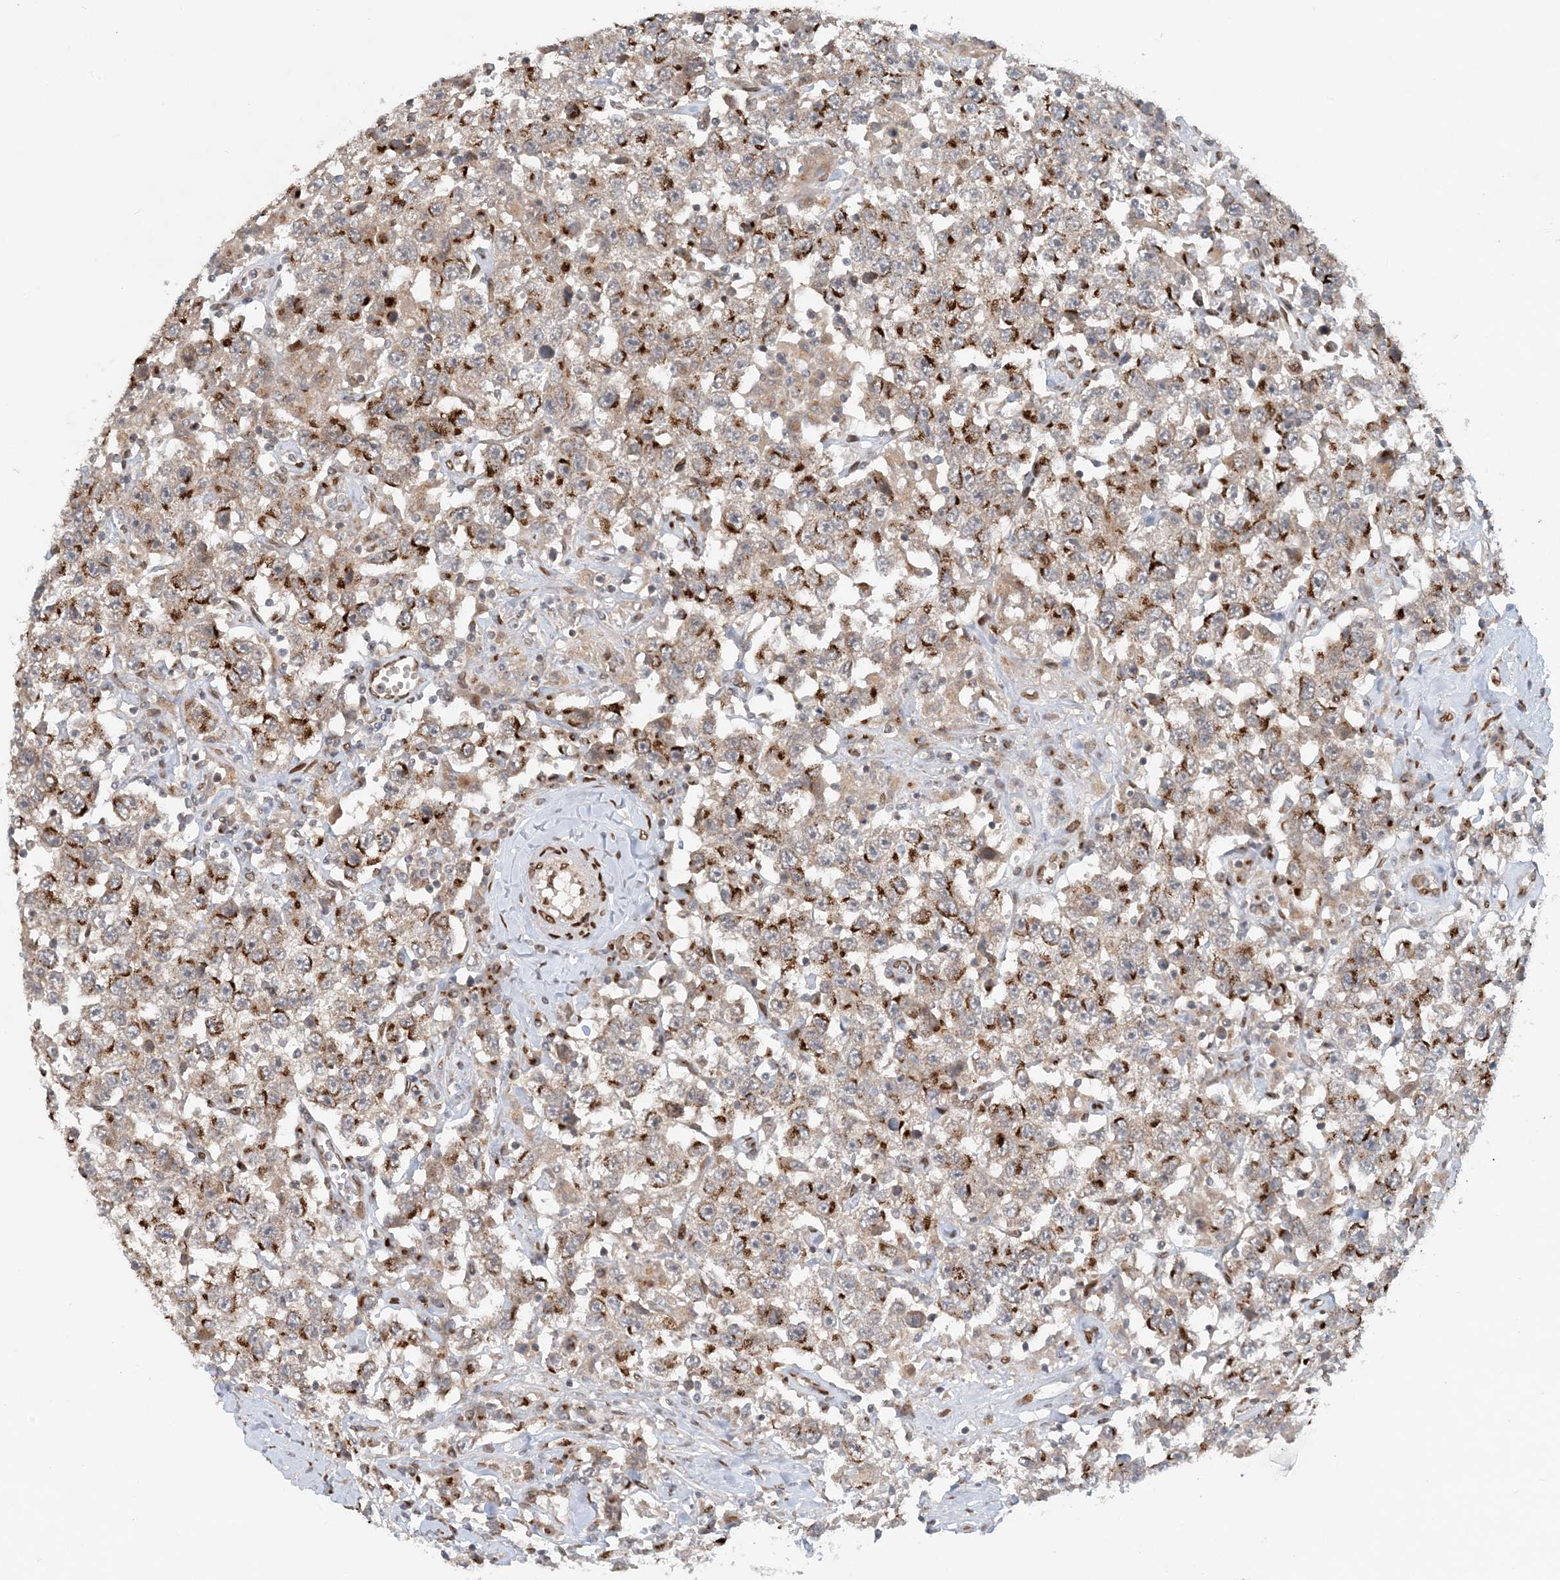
{"staining": {"intensity": "strong", "quantity": "25%-75%", "location": "cytoplasmic/membranous"}, "tissue": "testis cancer", "cell_type": "Tumor cells", "image_type": "cancer", "snomed": [{"axis": "morphology", "description": "Seminoma, NOS"}, {"axis": "topography", "description": "Testis"}], "caption": "Immunohistochemical staining of seminoma (testis) demonstrates high levels of strong cytoplasmic/membranous protein positivity in approximately 25%-75% of tumor cells.", "gene": "SLC35A2", "patient": {"sex": "male", "age": 41}}